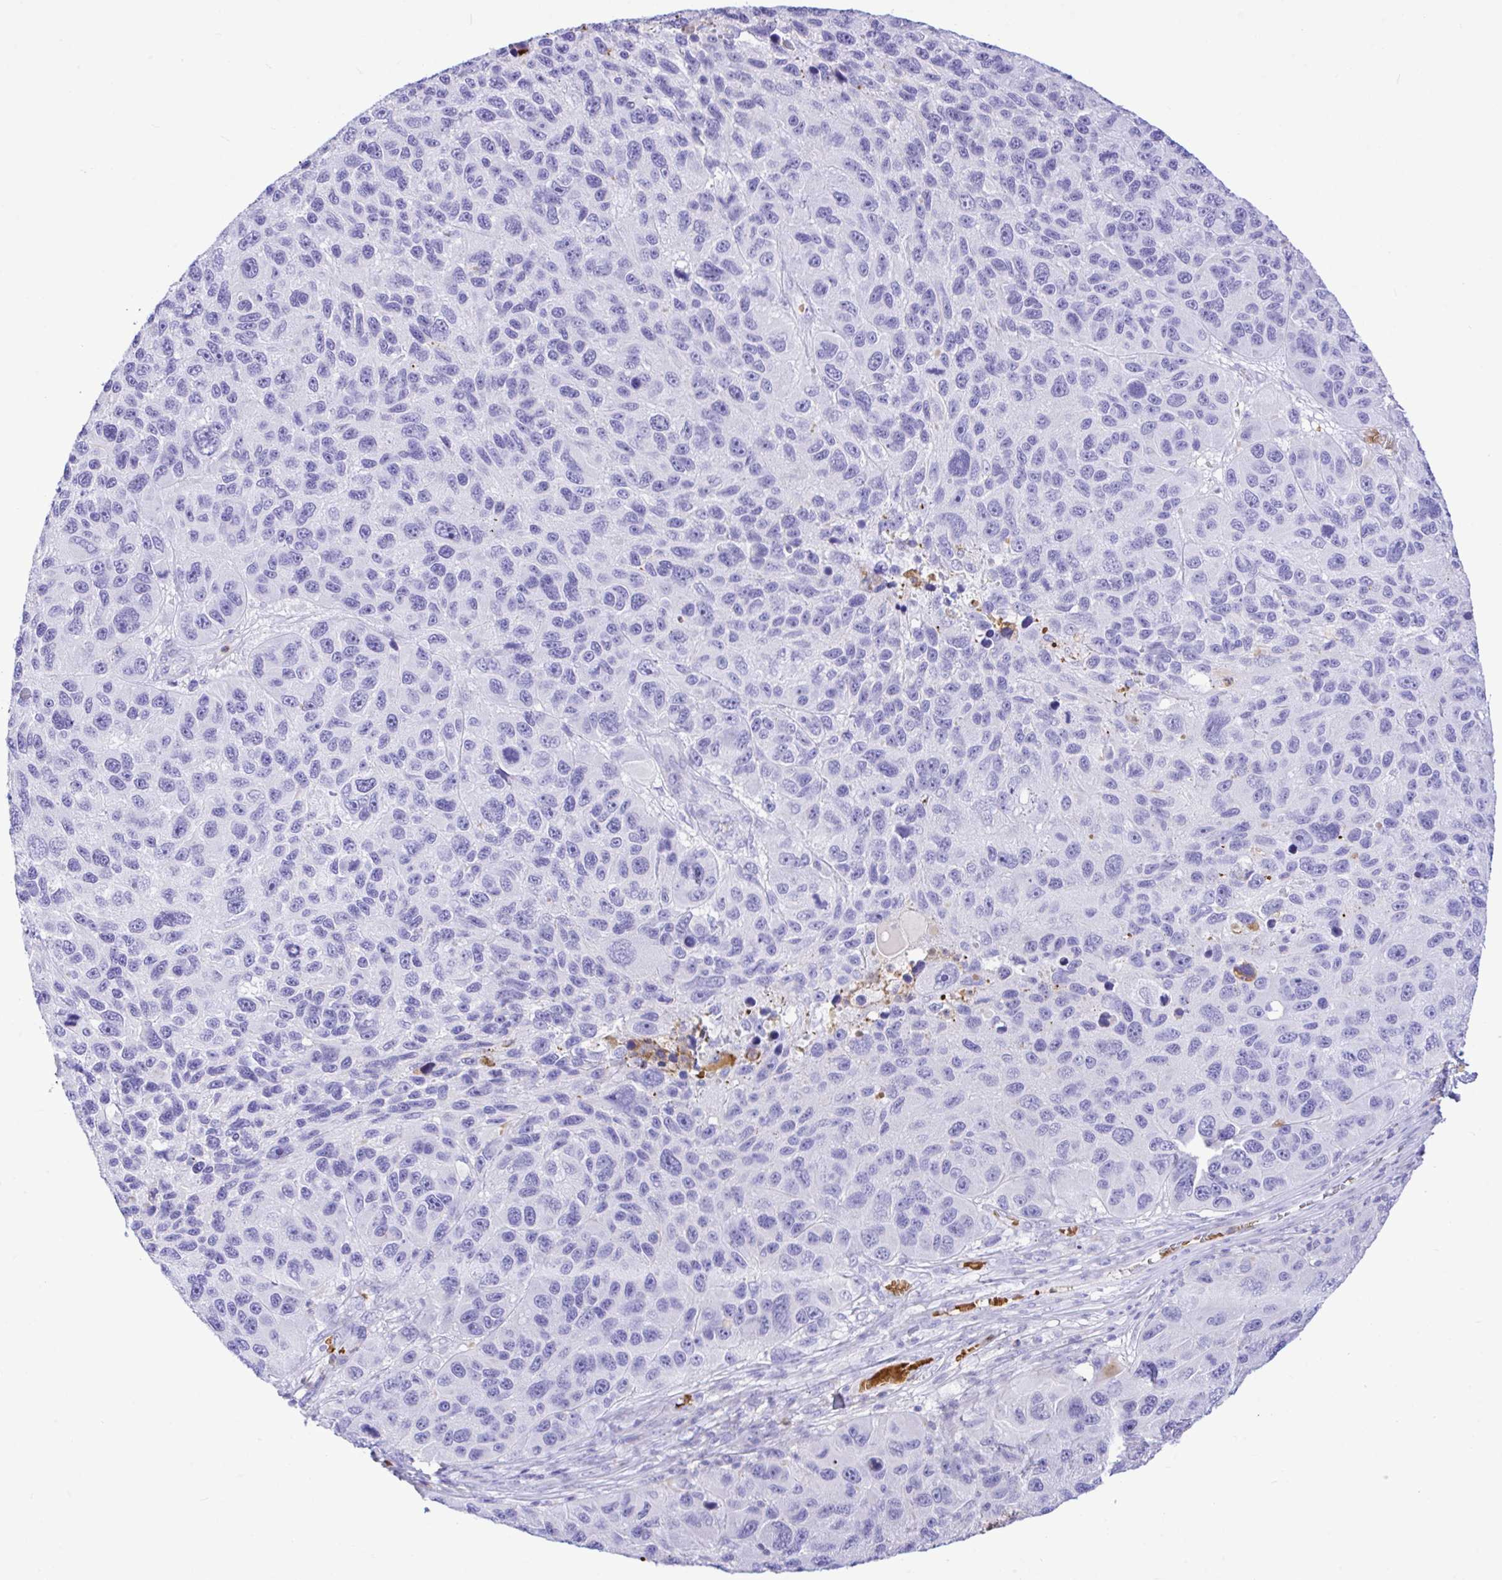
{"staining": {"intensity": "negative", "quantity": "none", "location": "none"}, "tissue": "melanoma", "cell_type": "Tumor cells", "image_type": "cancer", "snomed": [{"axis": "morphology", "description": "Malignant melanoma, NOS"}, {"axis": "topography", "description": "Skin"}], "caption": "The histopathology image shows no staining of tumor cells in malignant melanoma. The staining is performed using DAB (3,3'-diaminobenzidine) brown chromogen with nuclei counter-stained in using hematoxylin.", "gene": "ZNF221", "patient": {"sex": "male", "age": 53}}